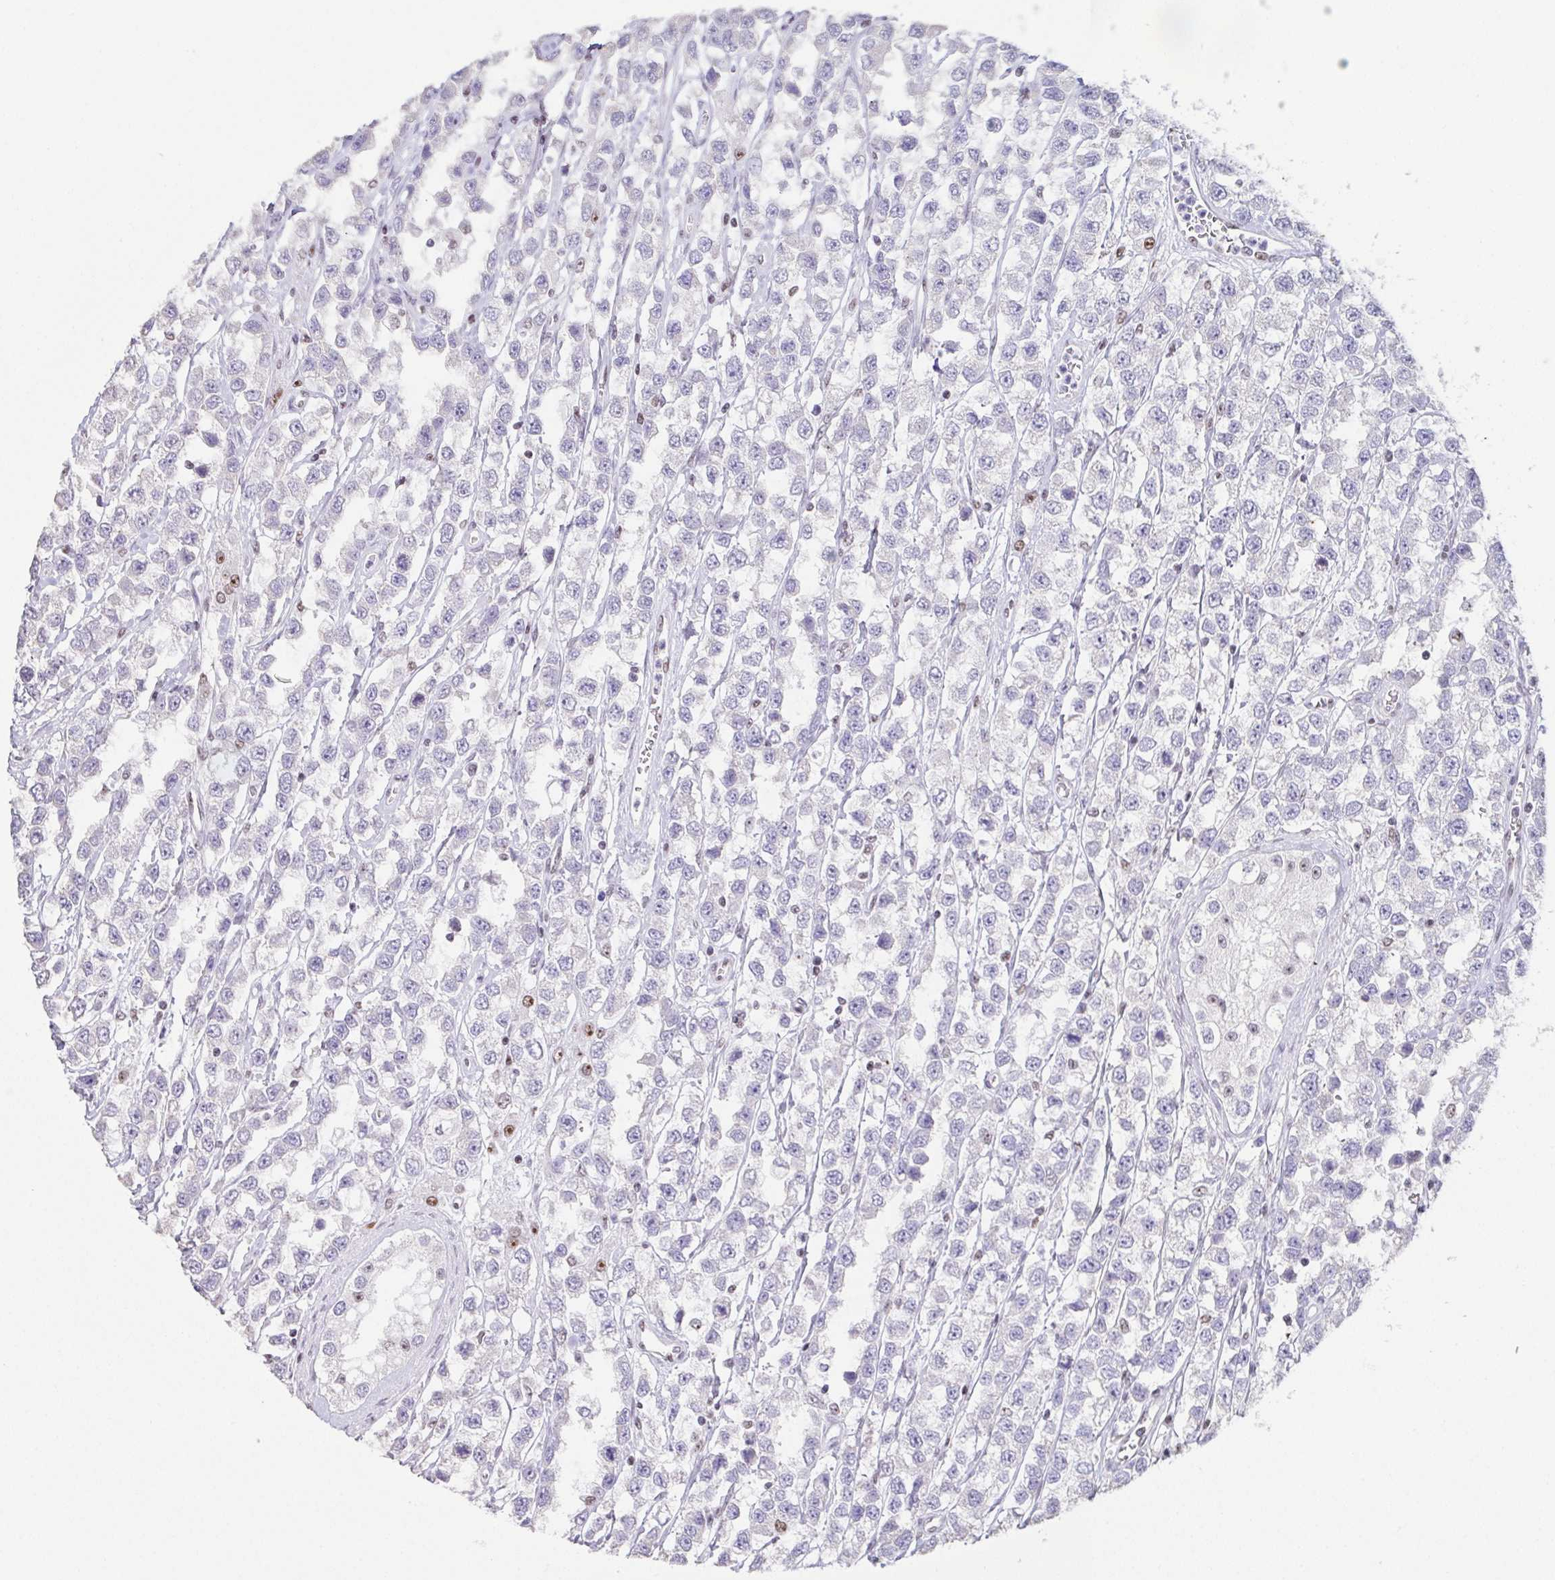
{"staining": {"intensity": "negative", "quantity": "none", "location": "none"}, "tissue": "testis cancer", "cell_type": "Tumor cells", "image_type": "cancer", "snomed": [{"axis": "morphology", "description": "Seminoma, NOS"}, {"axis": "topography", "description": "Testis"}], "caption": "An immunohistochemistry micrograph of testis cancer (seminoma) is shown. There is no staining in tumor cells of testis cancer (seminoma).", "gene": "ZNF800", "patient": {"sex": "male", "age": 34}}